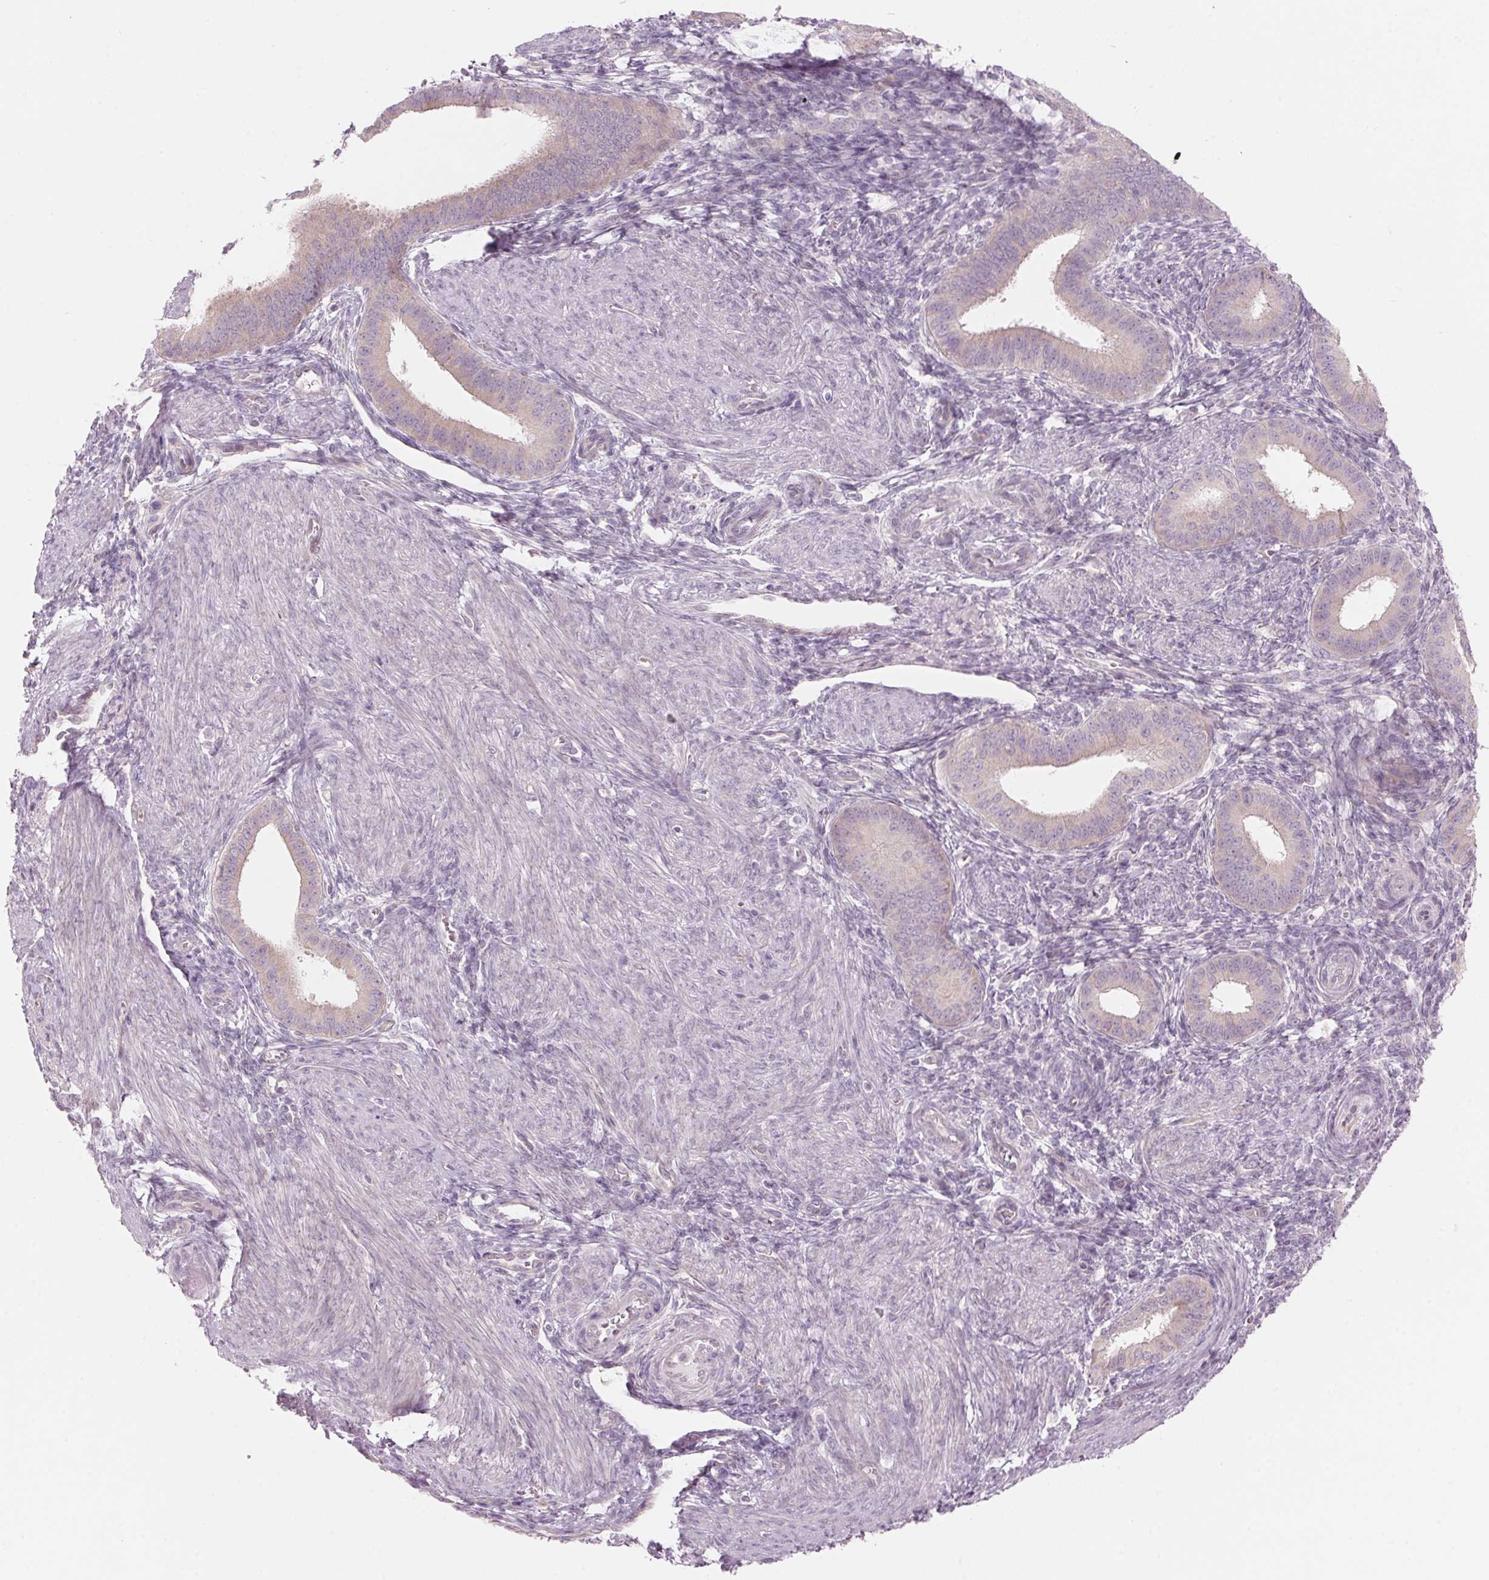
{"staining": {"intensity": "negative", "quantity": "none", "location": "none"}, "tissue": "endometrium", "cell_type": "Cells in endometrial stroma", "image_type": "normal", "snomed": [{"axis": "morphology", "description": "Normal tissue, NOS"}, {"axis": "topography", "description": "Endometrium"}], "caption": "DAB (3,3'-diaminobenzidine) immunohistochemical staining of normal endometrium shows no significant staining in cells in endometrial stroma.", "gene": "GNMT", "patient": {"sex": "female", "age": 39}}